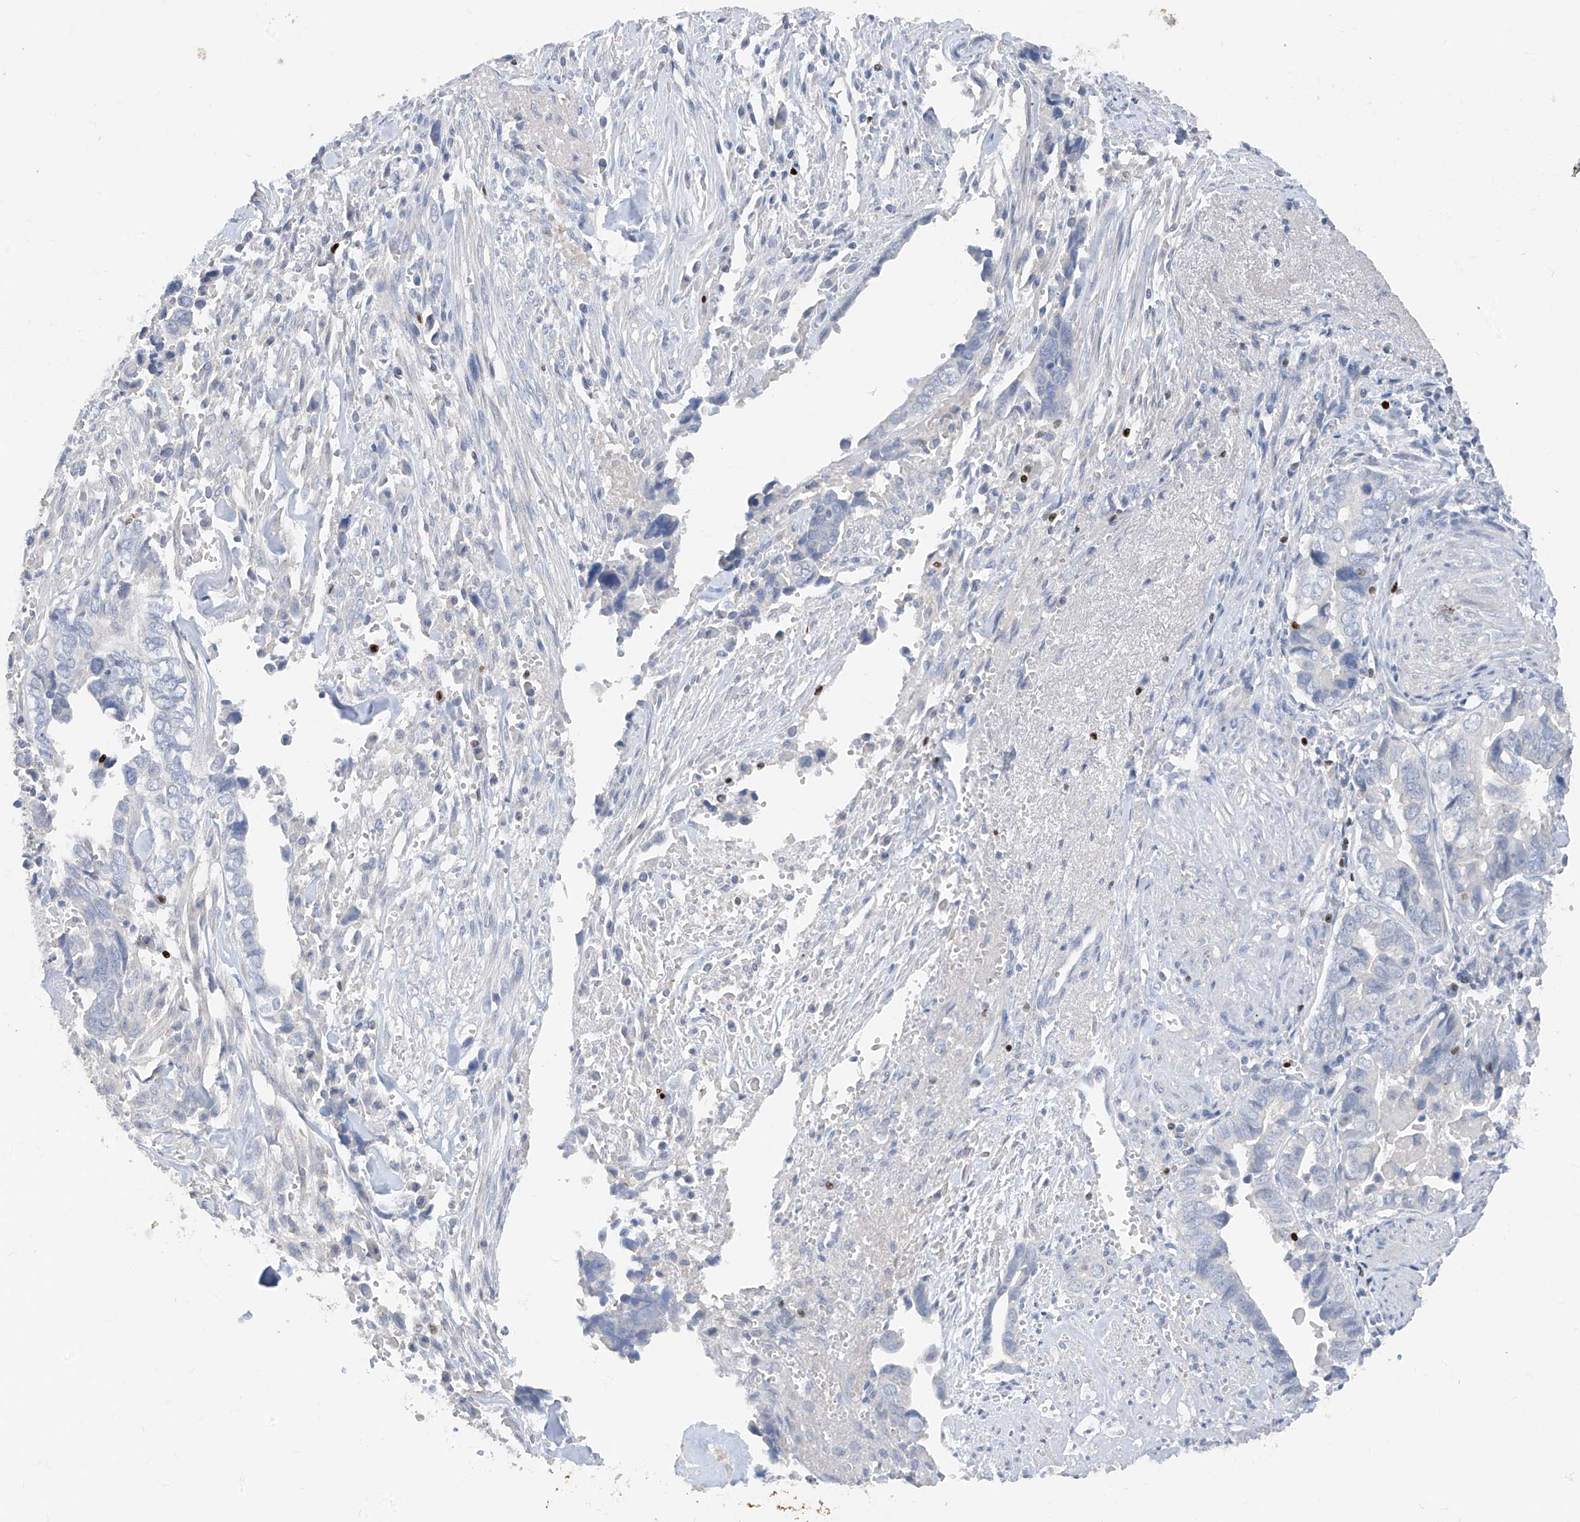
{"staining": {"intensity": "negative", "quantity": "none", "location": "none"}, "tissue": "liver cancer", "cell_type": "Tumor cells", "image_type": "cancer", "snomed": [{"axis": "morphology", "description": "Cholangiocarcinoma"}, {"axis": "topography", "description": "Liver"}], "caption": "Photomicrograph shows no protein staining in tumor cells of liver cholangiocarcinoma tissue.", "gene": "TBX21", "patient": {"sex": "female", "age": 79}}